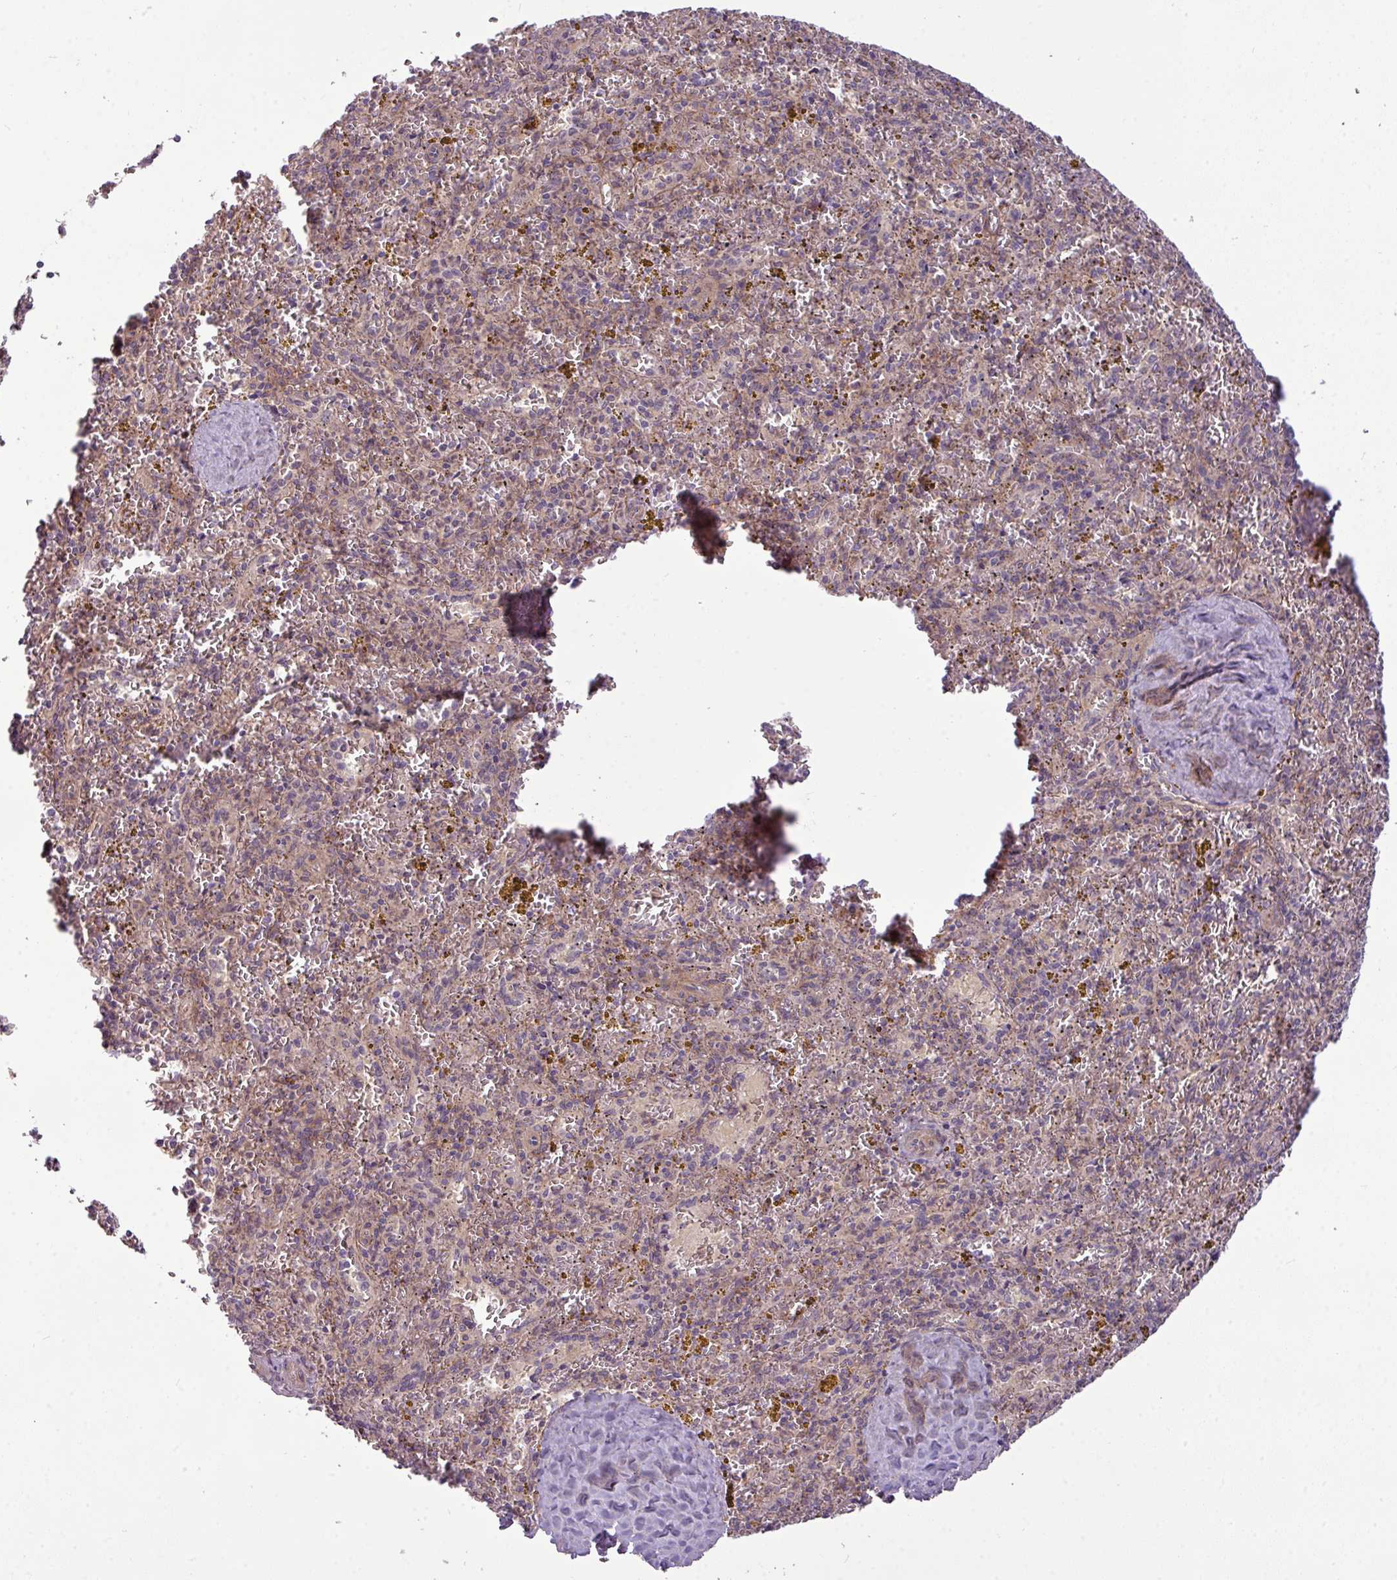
{"staining": {"intensity": "weak", "quantity": "<25%", "location": "cytoplasmic/membranous"}, "tissue": "spleen", "cell_type": "Cells in red pulp", "image_type": "normal", "snomed": [{"axis": "morphology", "description": "Normal tissue, NOS"}, {"axis": "topography", "description": "Spleen"}], "caption": "Cells in red pulp show no significant protein staining in normal spleen. (DAB IHC, high magnification).", "gene": "ZNF35", "patient": {"sex": "male", "age": 57}}